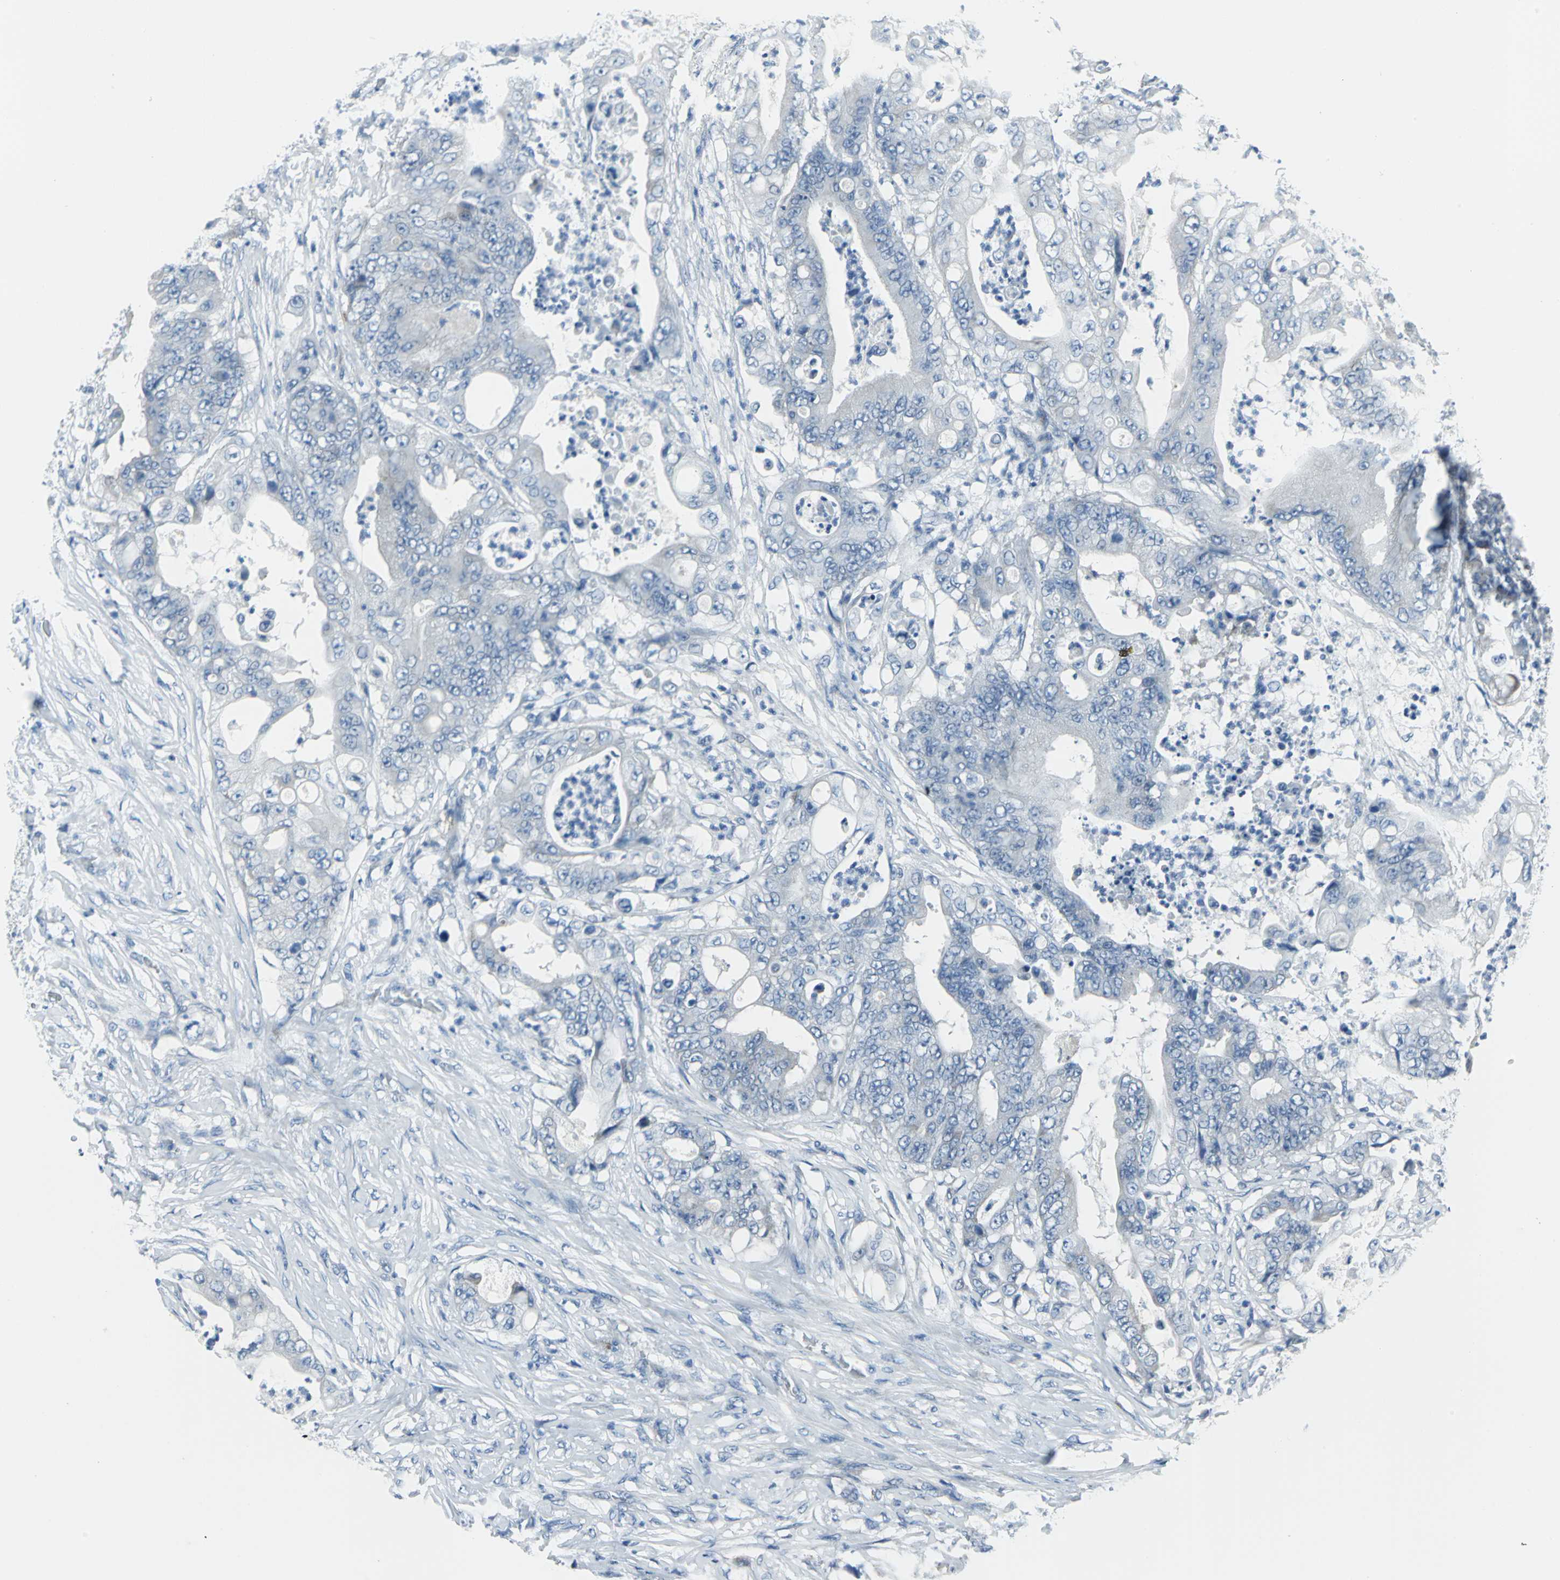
{"staining": {"intensity": "weak", "quantity": "25%-75%", "location": "cytoplasmic/membranous"}, "tissue": "stomach cancer", "cell_type": "Tumor cells", "image_type": "cancer", "snomed": [{"axis": "morphology", "description": "Adenocarcinoma, NOS"}, {"axis": "topography", "description": "Stomach"}], "caption": "A low amount of weak cytoplasmic/membranous expression is identified in approximately 25%-75% of tumor cells in stomach cancer tissue.", "gene": "DNAI2", "patient": {"sex": "female", "age": 73}}